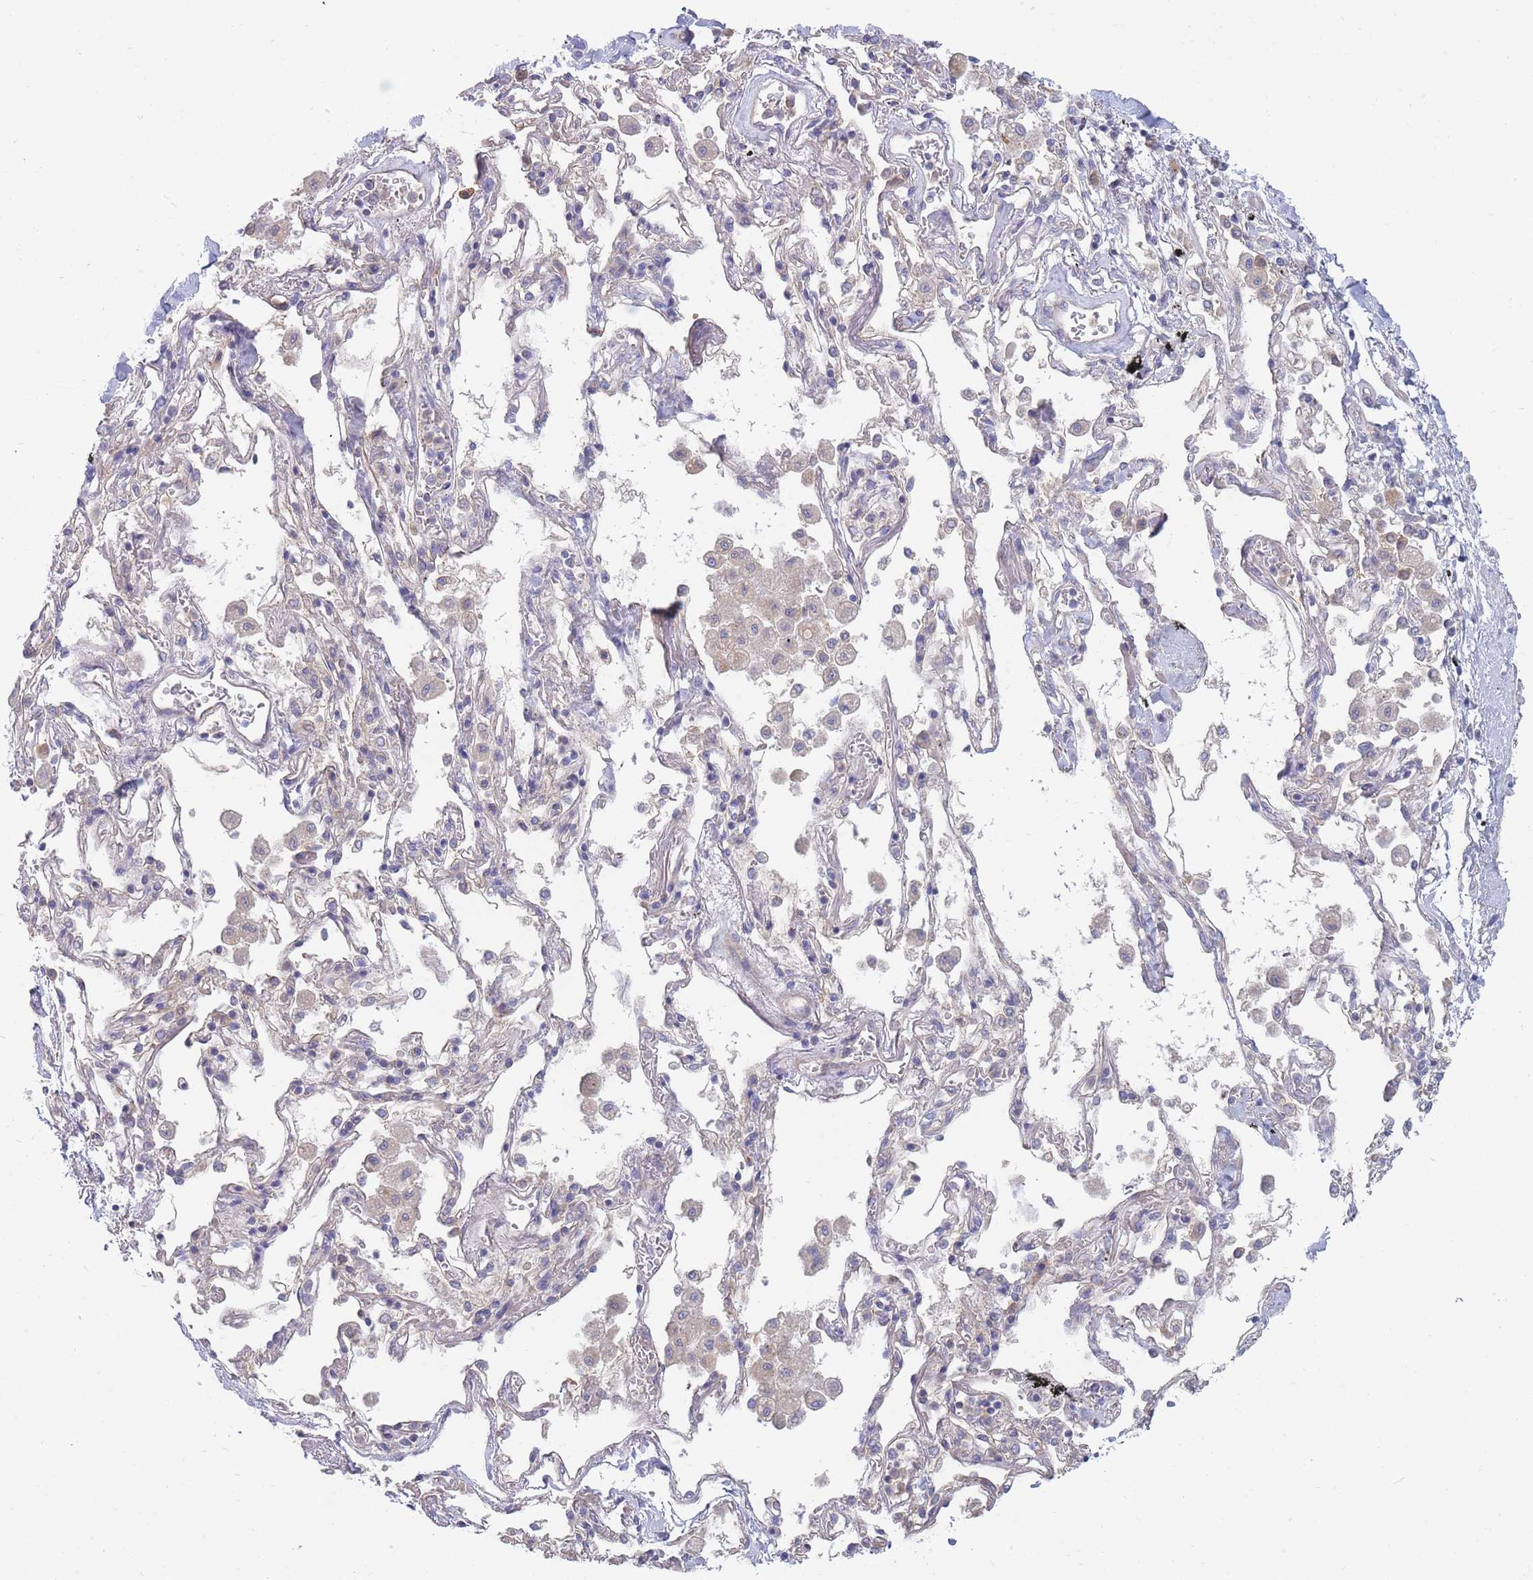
{"staining": {"intensity": "negative", "quantity": "none", "location": "none"}, "tissue": "adipose tissue", "cell_type": "Adipocytes", "image_type": "normal", "snomed": [{"axis": "morphology", "description": "Normal tissue, NOS"}, {"axis": "topography", "description": "Cartilage tissue"}], "caption": "This is a micrograph of immunohistochemistry staining of normal adipose tissue, which shows no staining in adipocytes.", "gene": "NUB1", "patient": {"sex": "male", "age": 73}}